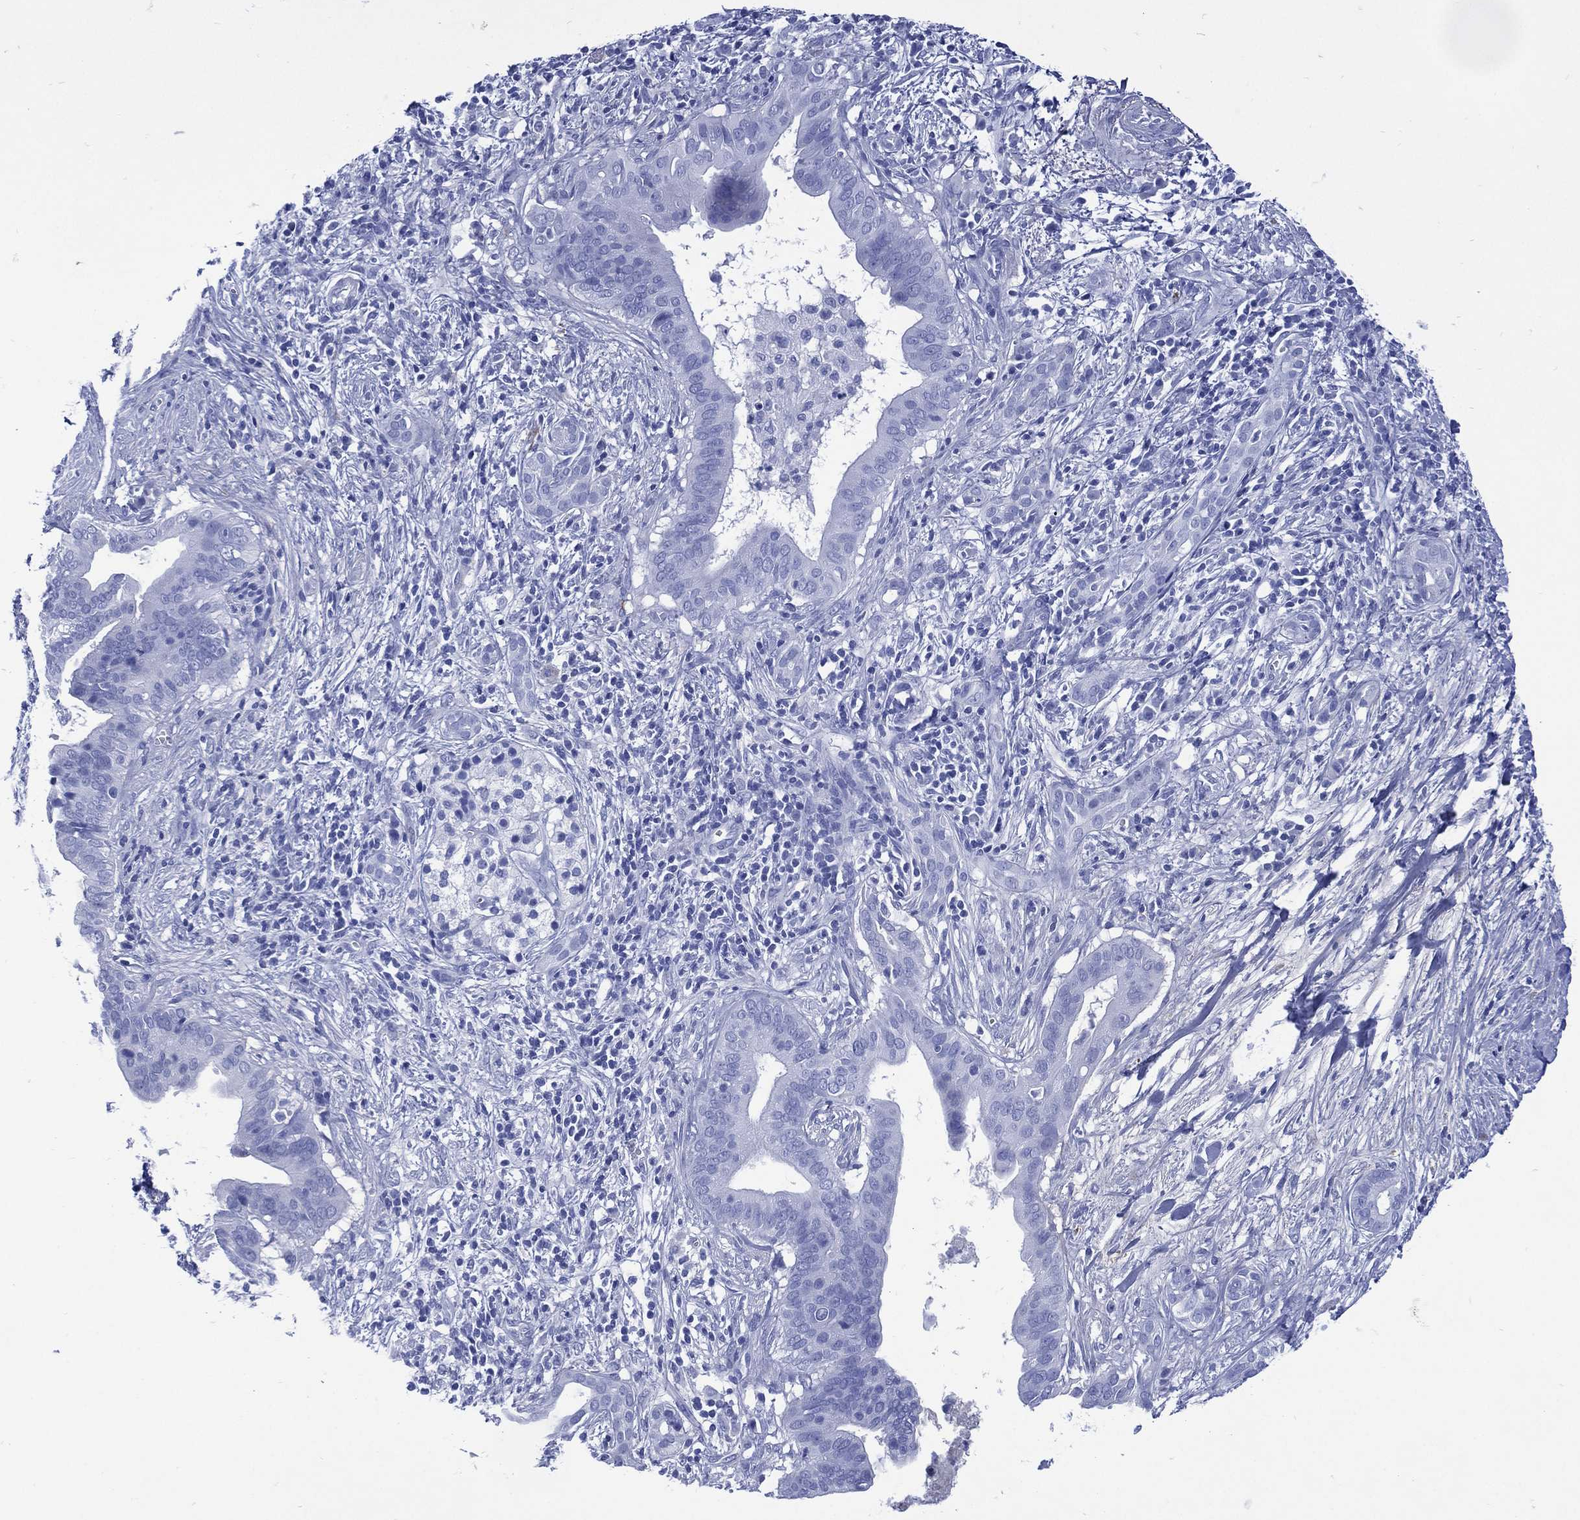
{"staining": {"intensity": "negative", "quantity": "none", "location": "none"}, "tissue": "pancreatic cancer", "cell_type": "Tumor cells", "image_type": "cancer", "snomed": [{"axis": "morphology", "description": "Adenocarcinoma, NOS"}, {"axis": "topography", "description": "Pancreas"}], "caption": "This is a micrograph of immunohistochemistry staining of adenocarcinoma (pancreatic), which shows no expression in tumor cells. The staining was performed using DAB to visualize the protein expression in brown, while the nuclei were stained in blue with hematoxylin (Magnification: 20x).", "gene": "SHCBP1L", "patient": {"sex": "male", "age": 61}}